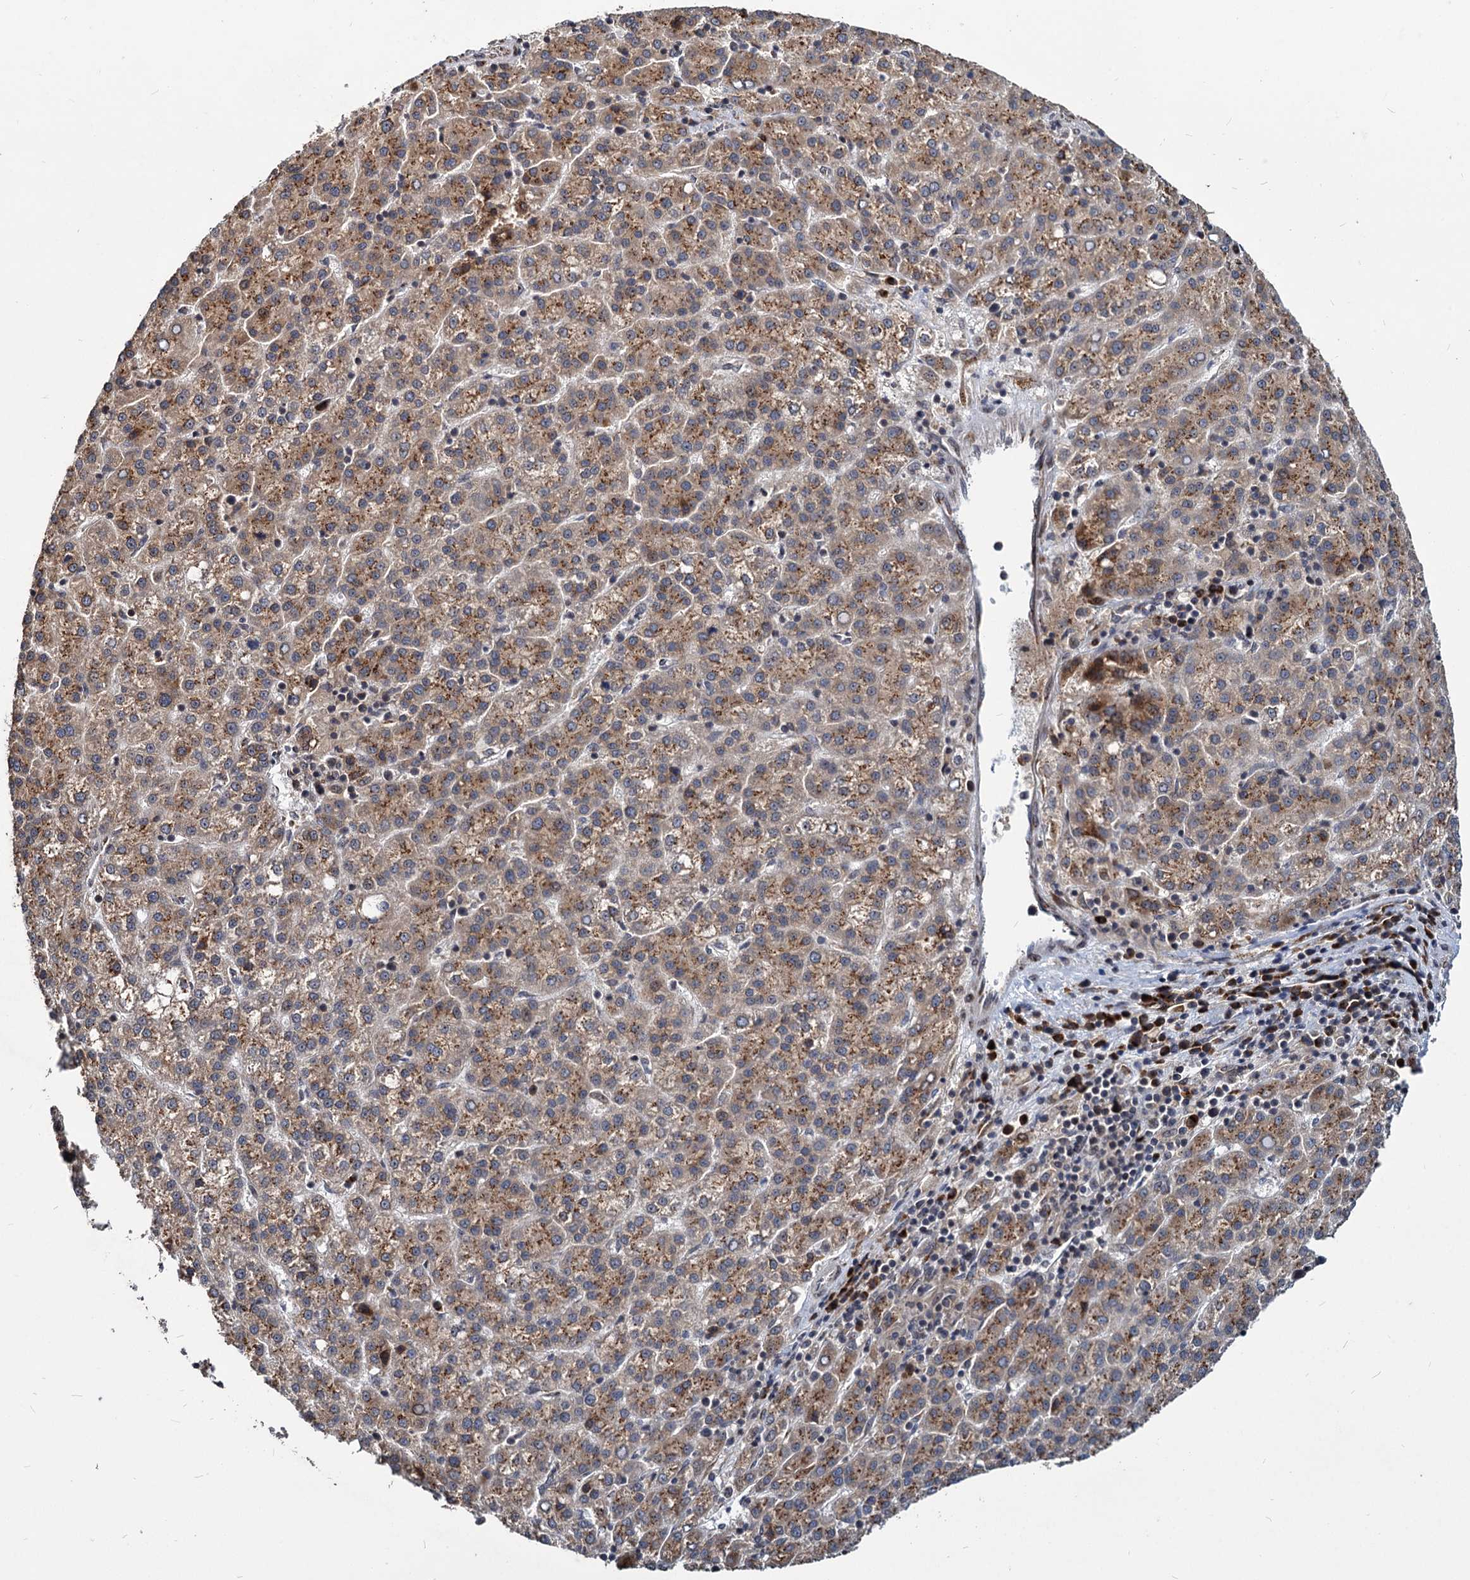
{"staining": {"intensity": "moderate", "quantity": ">75%", "location": "cytoplasmic/membranous"}, "tissue": "liver cancer", "cell_type": "Tumor cells", "image_type": "cancer", "snomed": [{"axis": "morphology", "description": "Carcinoma, Hepatocellular, NOS"}, {"axis": "topography", "description": "Liver"}], "caption": "Immunohistochemical staining of human liver cancer exhibits moderate cytoplasmic/membranous protein positivity in about >75% of tumor cells. (brown staining indicates protein expression, while blue staining denotes nuclei).", "gene": "SAAL1", "patient": {"sex": "female", "age": 58}}